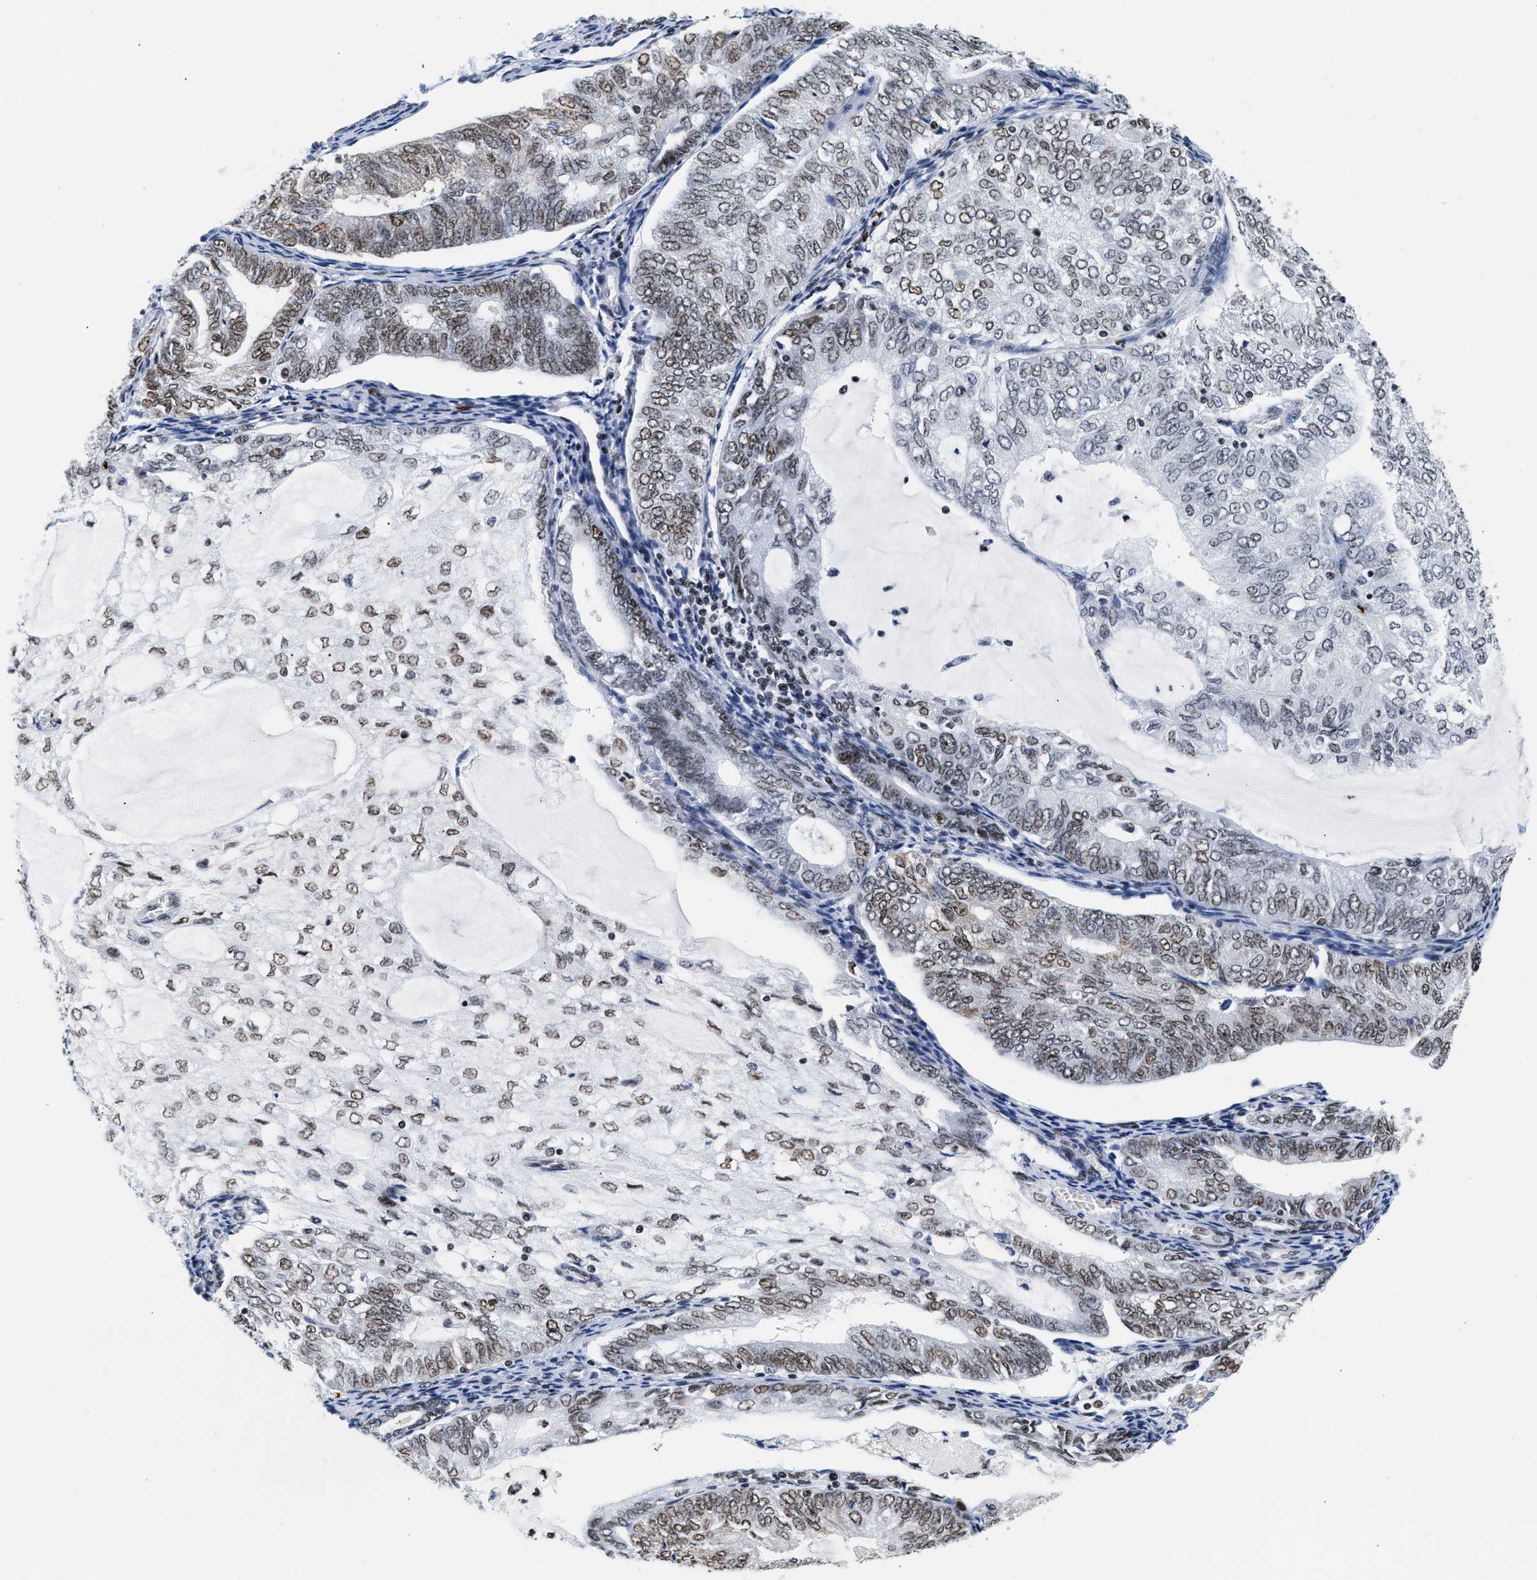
{"staining": {"intensity": "moderate", "quantity": ">75%", "location": "nuclear"}, "tissue": "endometrial cancer", "cell_type": "Tumor cells", "image_type": "cancer", "snomed": [{"axis": "morphology", "description": "Adenocarcinoma, NOS"}, {"axis": "topography", "description": "Endometrium"}], "caption": "A micrograph showing moderate nuclear expression in about >75% of tumor cells in endometrial cancer, as visualized by brown immunohistochemical staining.", "gene": "RAD21", "patient": {"sex": "female", "age": 81}}